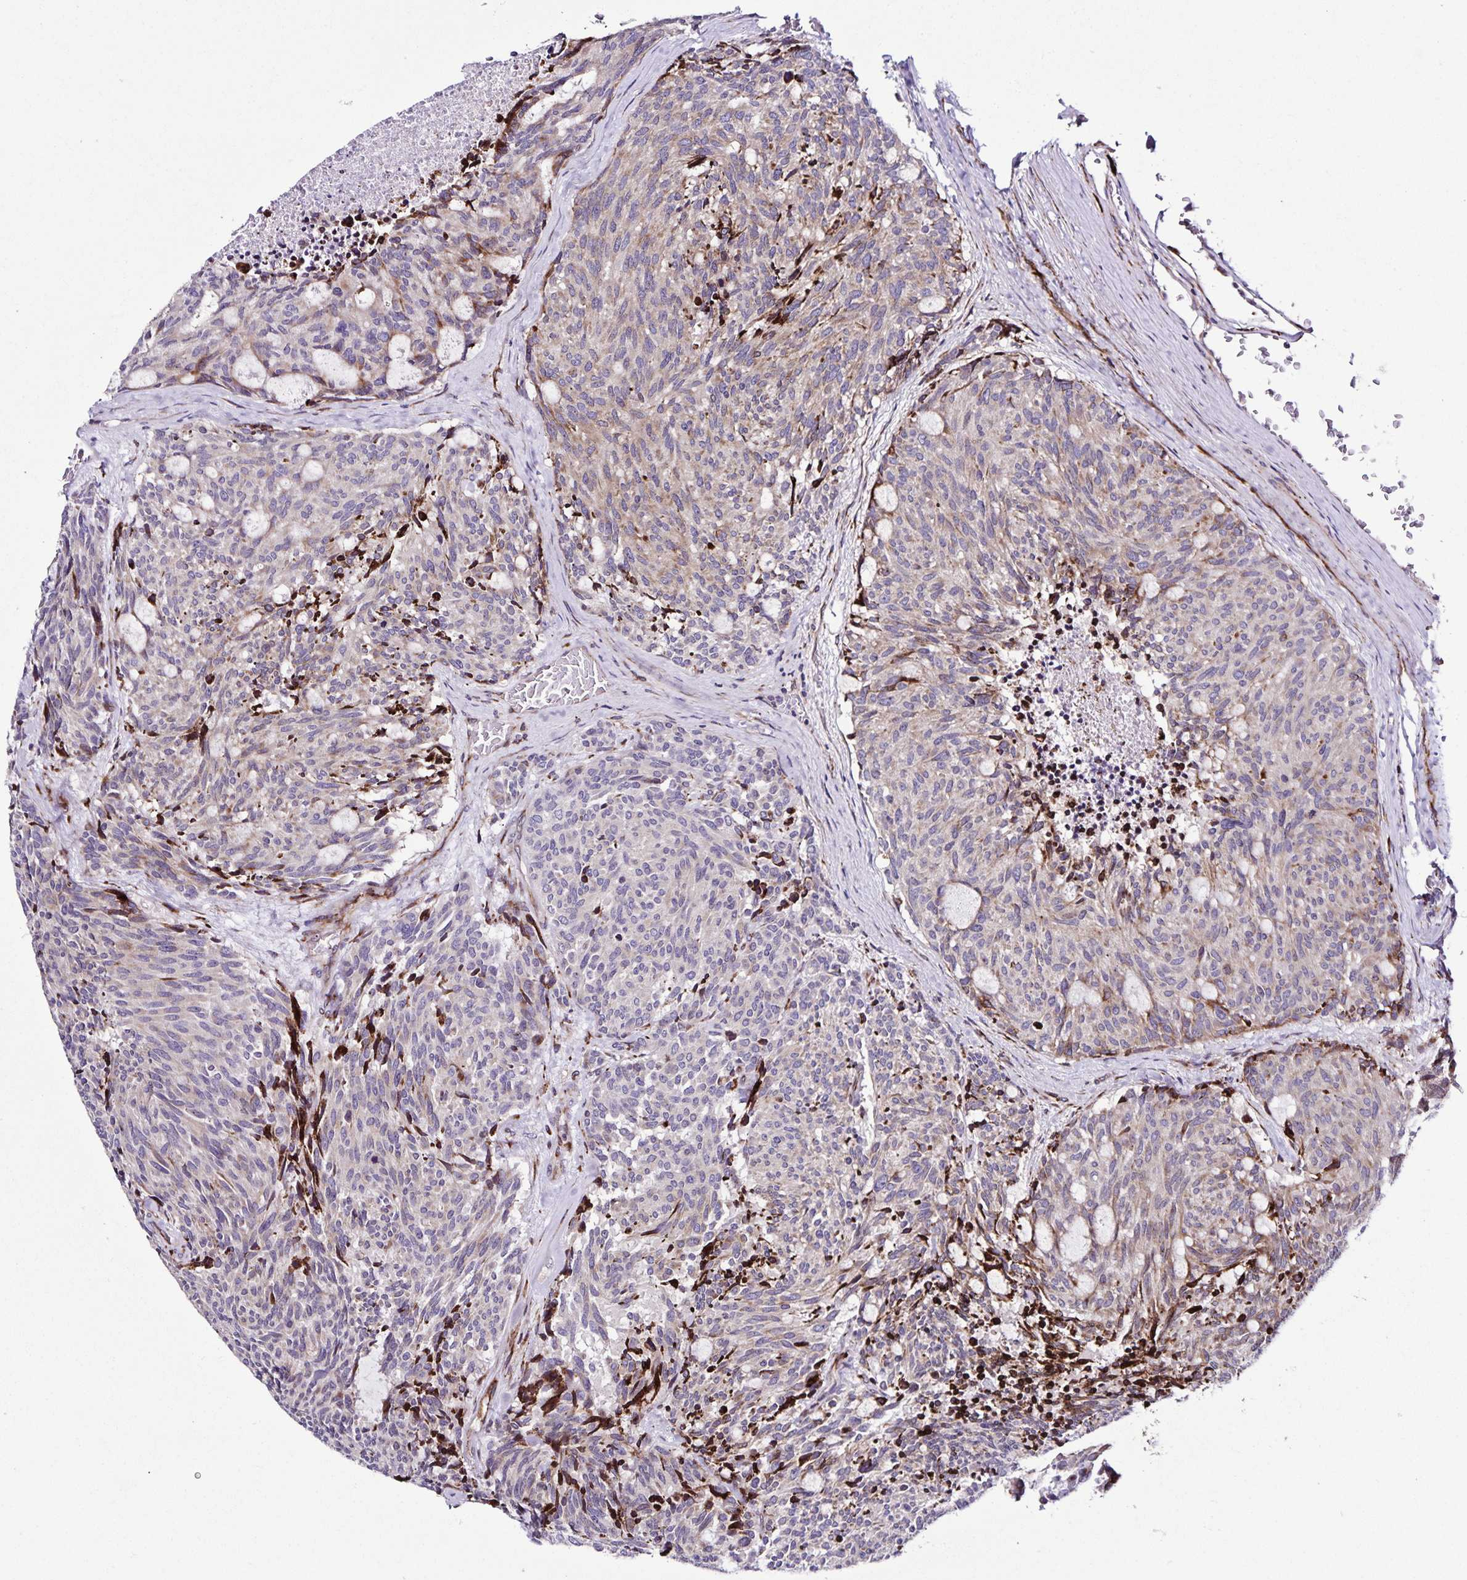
{"staining": {"intensity": "weak", "quantity": "25%-75%", "location": "cytoplasmic/membranous"}, "tissue": "carcinoid", "cell_type": "Tumor cells", "image_type": "cancer", "snomed": [{"axis": "morphology", "description": "Carcinoid, malignant, NOS"}, {"axis": "topography", "description": "Pancreas"}], "caption": "Weak cytoplasmic/membranous positivity is identified in approximately 25%-75% of tumor cells in carcinoid (malignant). (DAB IHC, brown staining for protein, blue staining for nuclei).", "gene": "OSBPL5", "patient": {"sex": "female", "age": 54}}